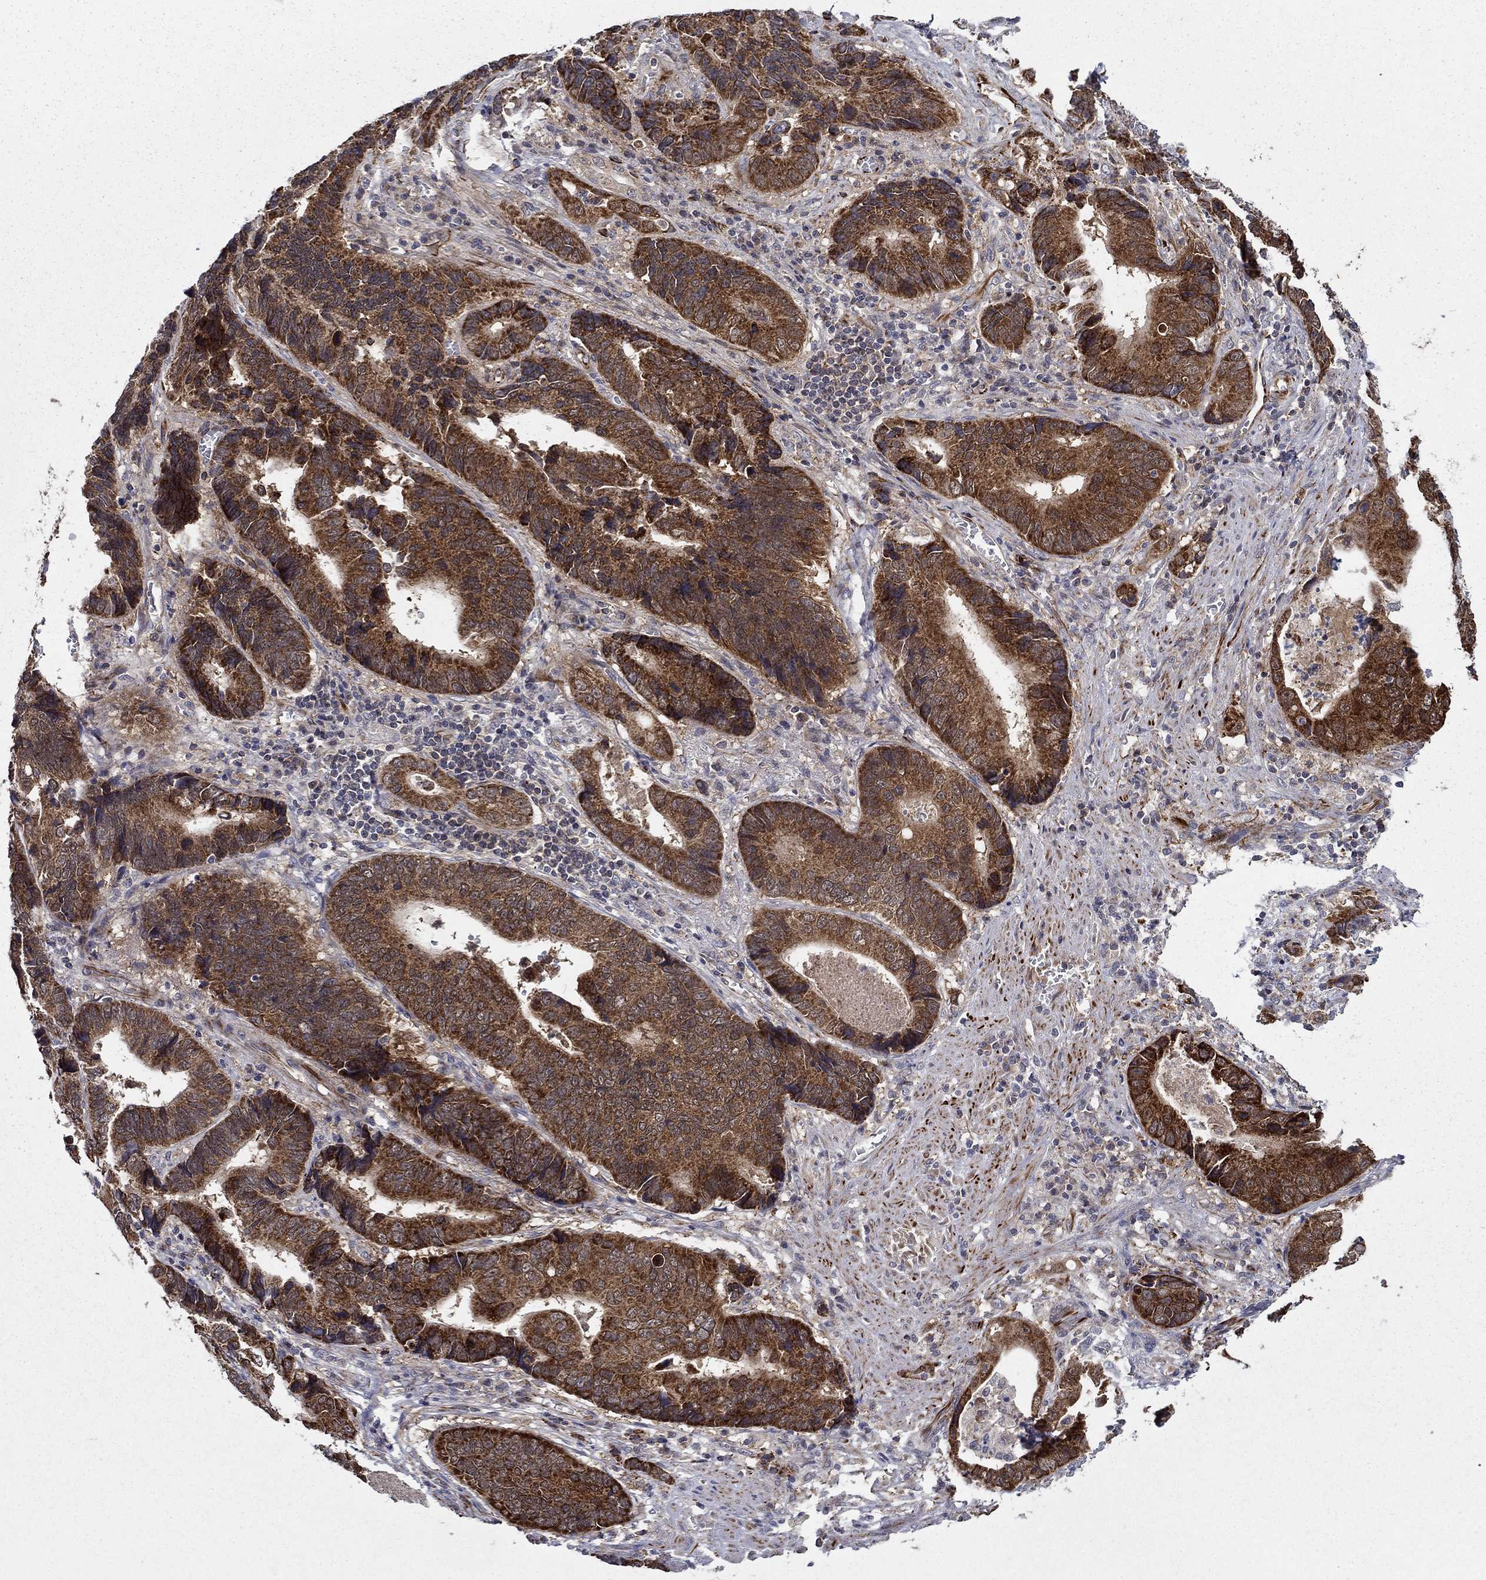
{"staining": {"intensity": "strong", "quantity": ">75%", "location": "cytoplasmic/membranous"}, "tissue": "stomach cancer", "cell_type": "Tumor cells", "image_type": "cancer", "snomed": [{"axis": "morphology", "description": "Adenocarcinoma, NOS"}, {"axis": "topography", "description": "Stomach"}], "caption": "Human stomach adenocarcinoma stained with a brown dye displays strong cytoplasmic/membranous positive positivity in about >75% of tumor cells.", "gene": "LACTB2", "patient": {"sex": "male", "age": 84}}